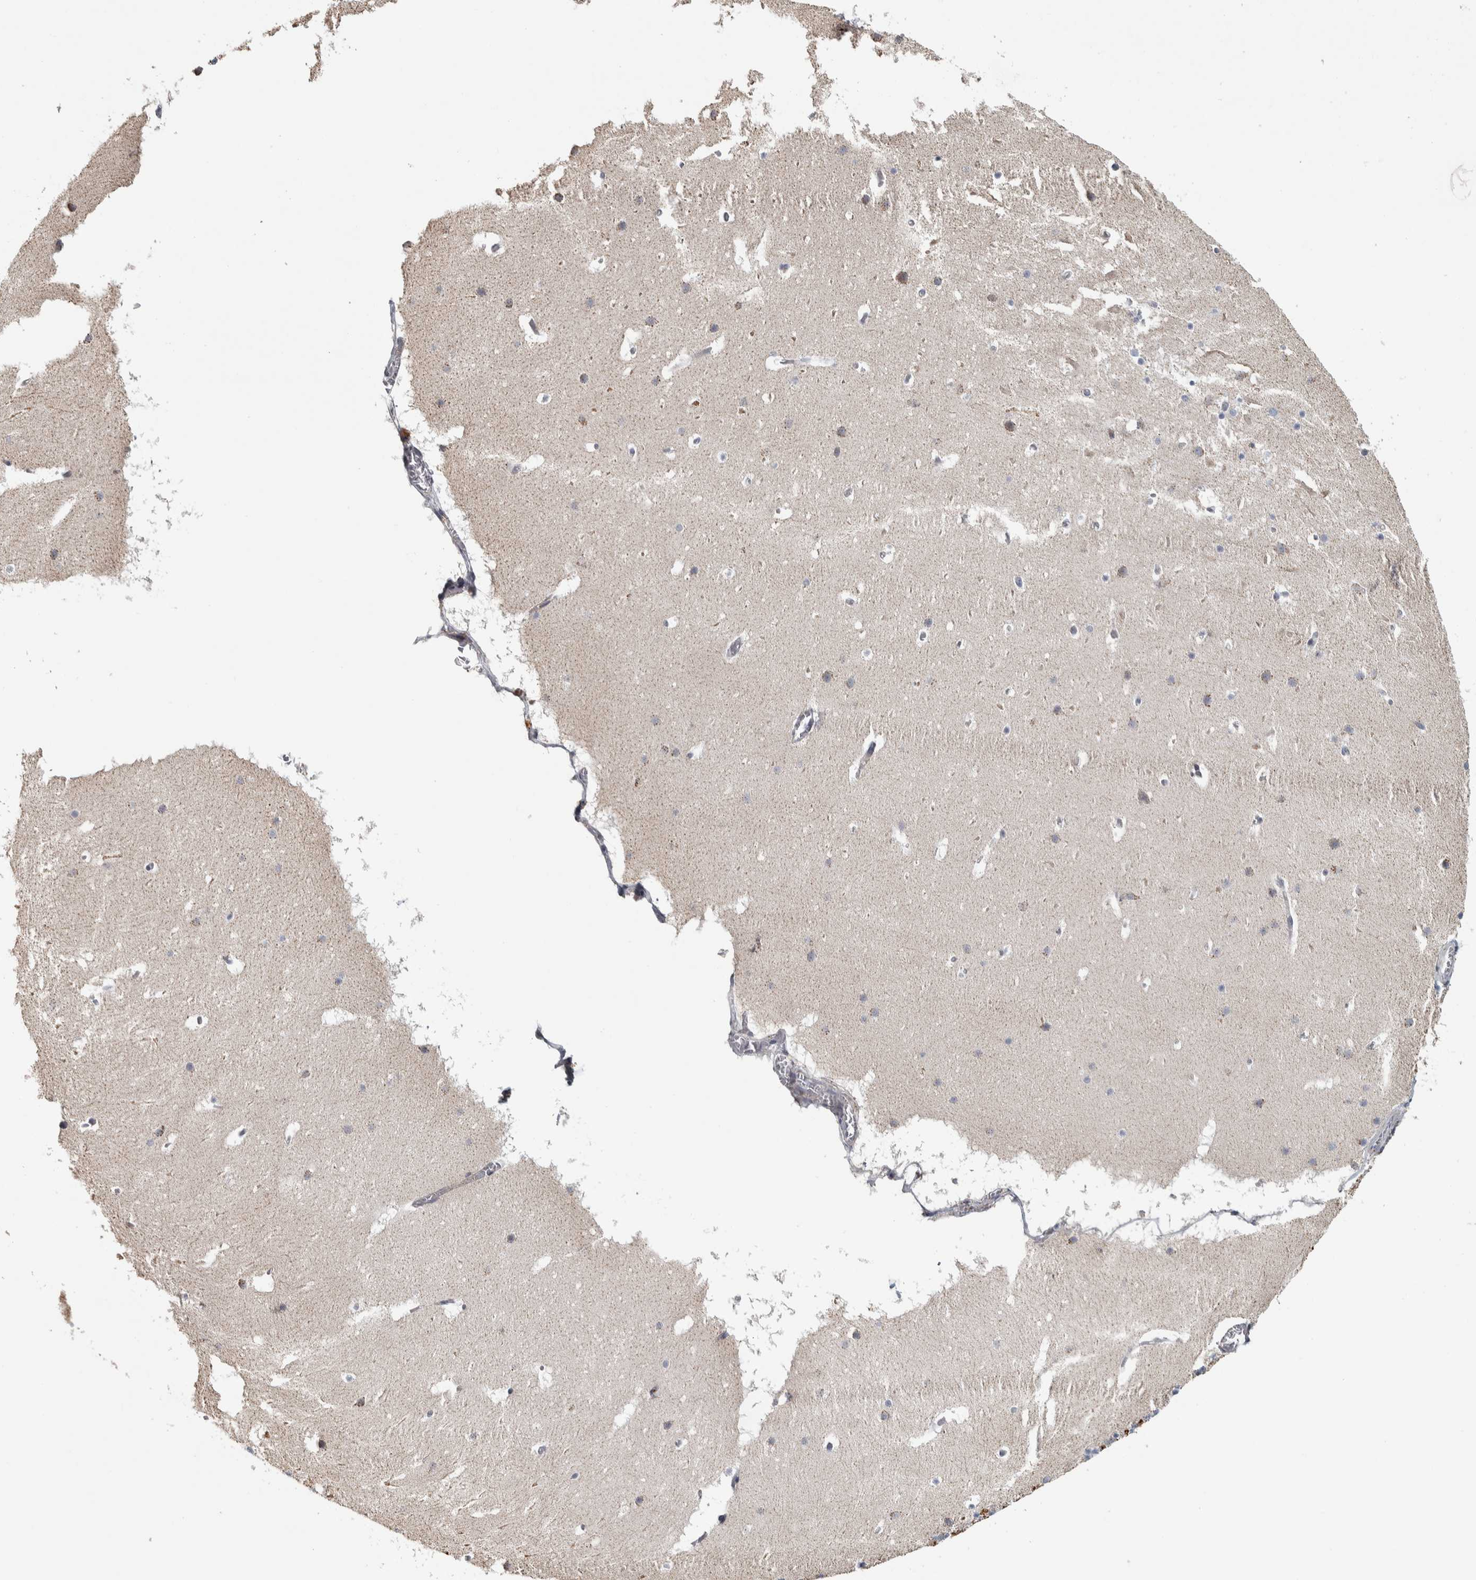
{"staining": {"intensity": "moderate", "quantity": ">75%", "location": "cytoplasmic/membranous"}, "tissue": "cerebellum", "cell_type": "Cells in granular layer", "image_type": "normal", "snomed": [{"axis": "morphology", "description": "Normal tissue, NOS"}, {"axis": "topography", "description": "Cerebellum"}], "caption": "Immunohistochemistry (IHC) photomicrograph of normal human cerebellum stained for a protein (brown), which exhibits medium levels of moderate cytoplasmic/membranous expression in about >75% of cells in granular layer.", "gene": "FAM78A", "patient": {"sex": "male", "age": 45}}